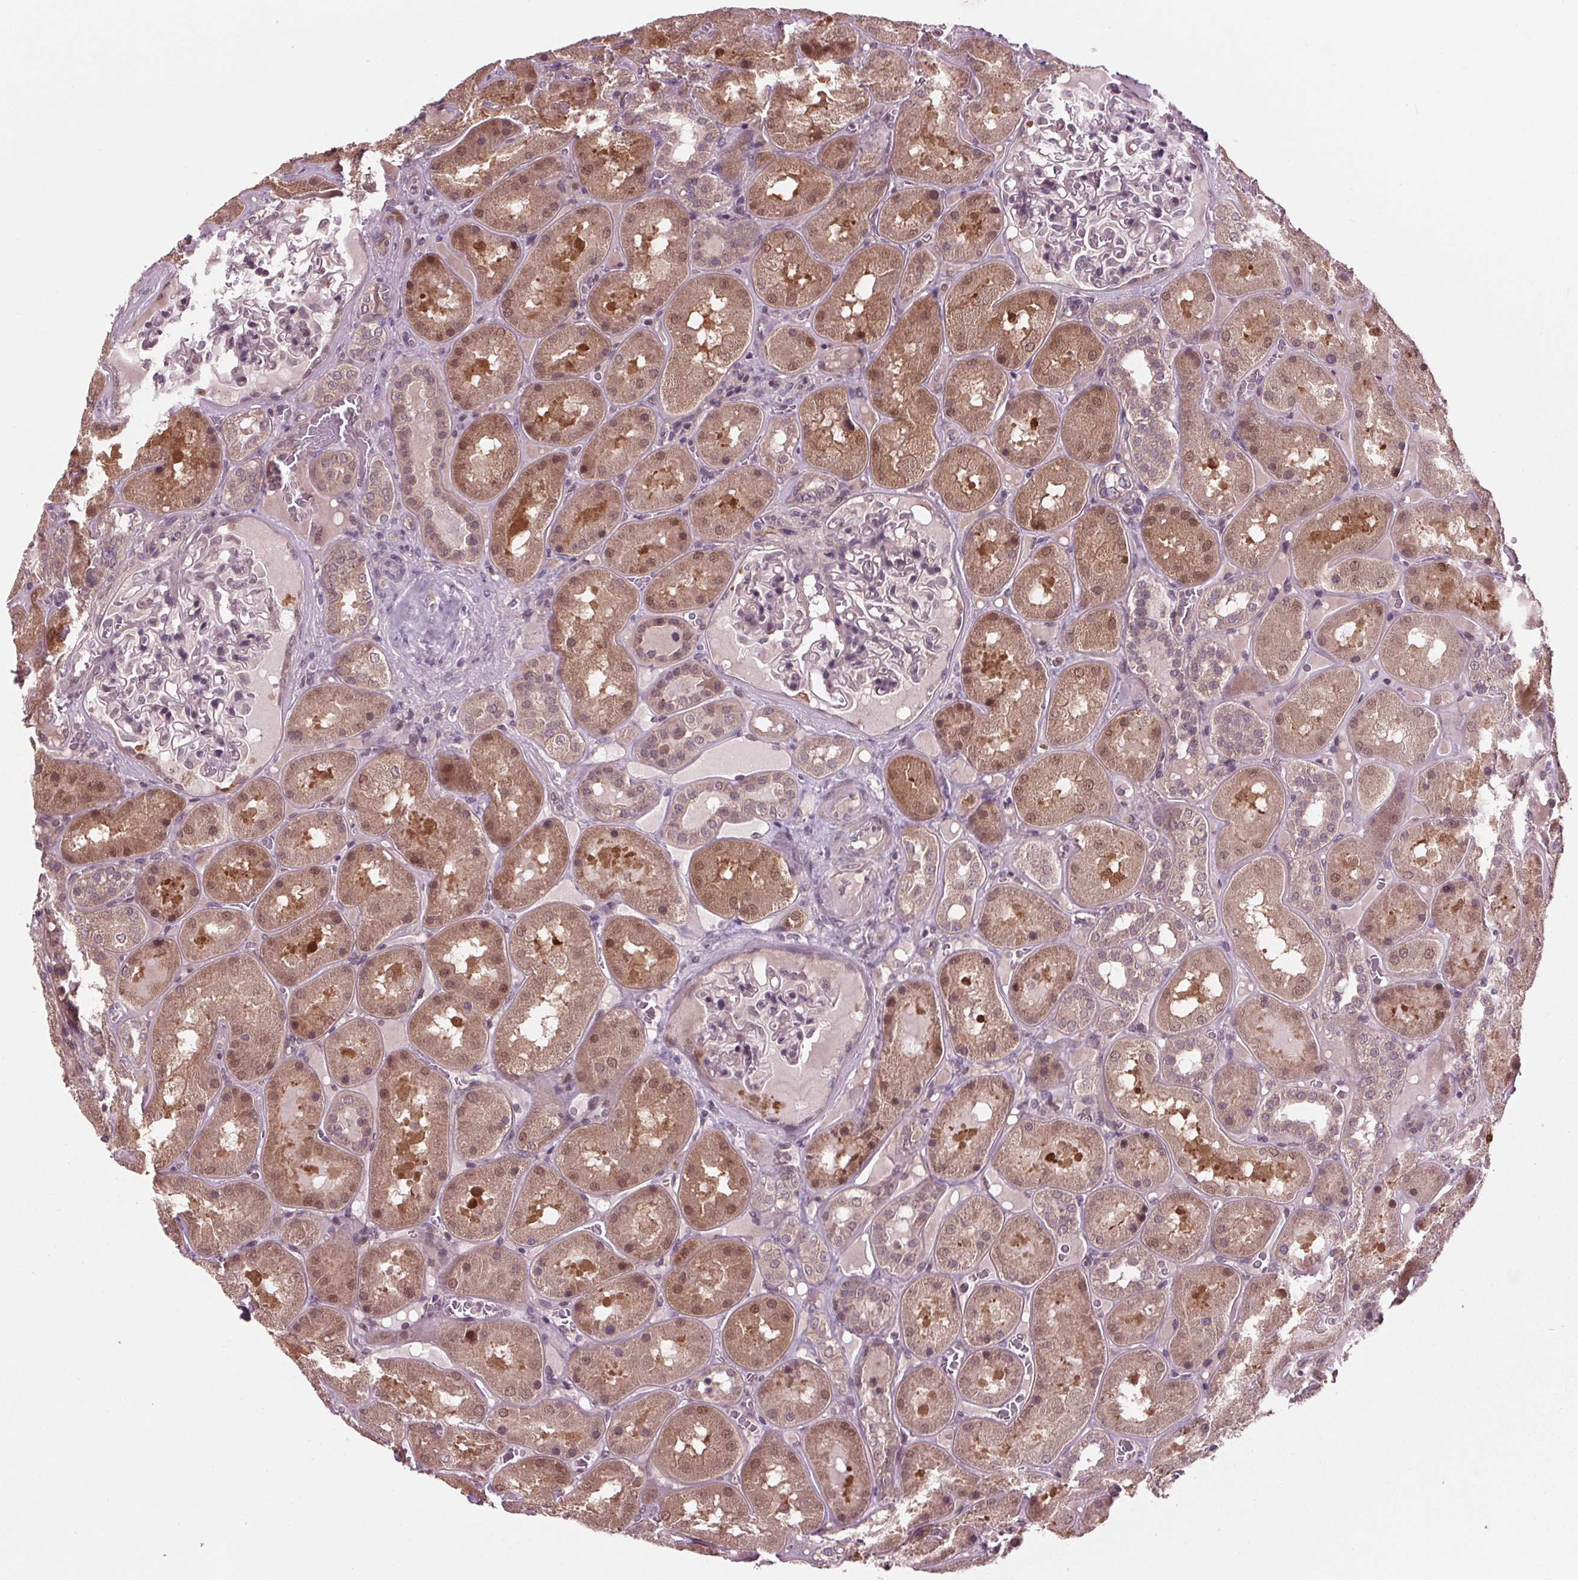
{"staining": {"intensity": "negative", "quantity": "none", "location": "none"}, "tissue": "kidney", "cell_type": "Cells in glomeruli", "image_type": "normal", "snomed": [{"axis": "morphology", "description": "Normal tissue, NOS"}, {"axis": "topography", "description": "Kidney"}], "caption": "Immunohistochemical staining of benign human kidney demonstrates no significant staining in cells in glomeruli. (Immunohistochemistry, brightfield microscopy, high magnification).", "gene": "MAPK8", "patient": {"sex": "male", "age": 73}}